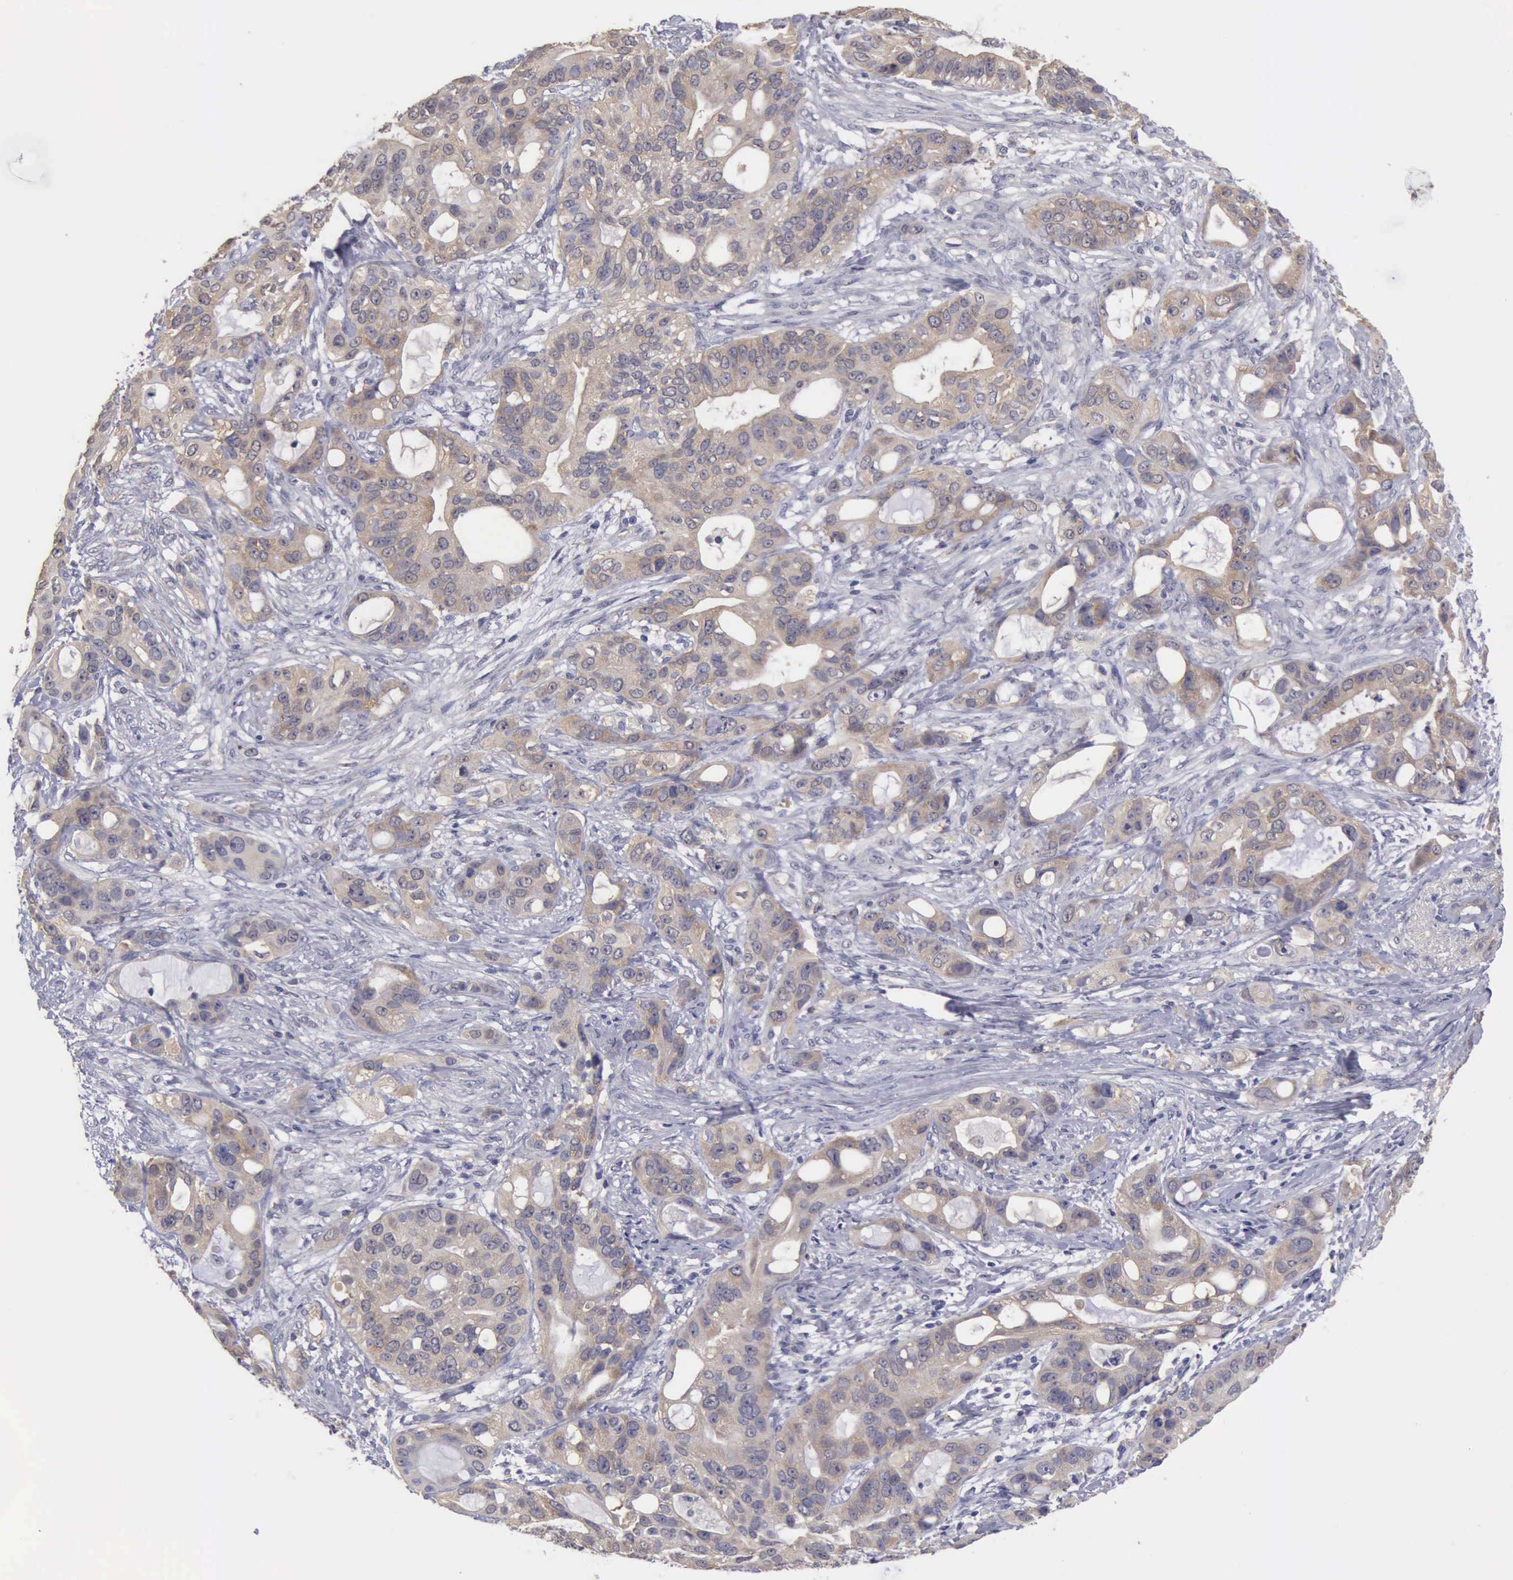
{"staining": {"intensity": "weak", "quantity": ">75%", "location": "cytoplasmic/membranous"}, "tissue": "stomach cancer", "cell_type": "Tumor cells", "image_type": "cancer", "snomed": [{"axis": "morphology", "description": "Adenocarcinoma, NOS"}, {"axis": "topography", "description": "Stomach, upper"}], "caption": "The histopathology image displays immunohistochemical staining of stomach cancer (adenocarcinoma). There is weak cytoplasmic/membranous positivity is appreciated in about >75% of tumor cells. The protein is shown in brown color, while the nuclei are stained blue.", "gene": "PHKA1", "patient": {"sex": "male", "age": 47}}